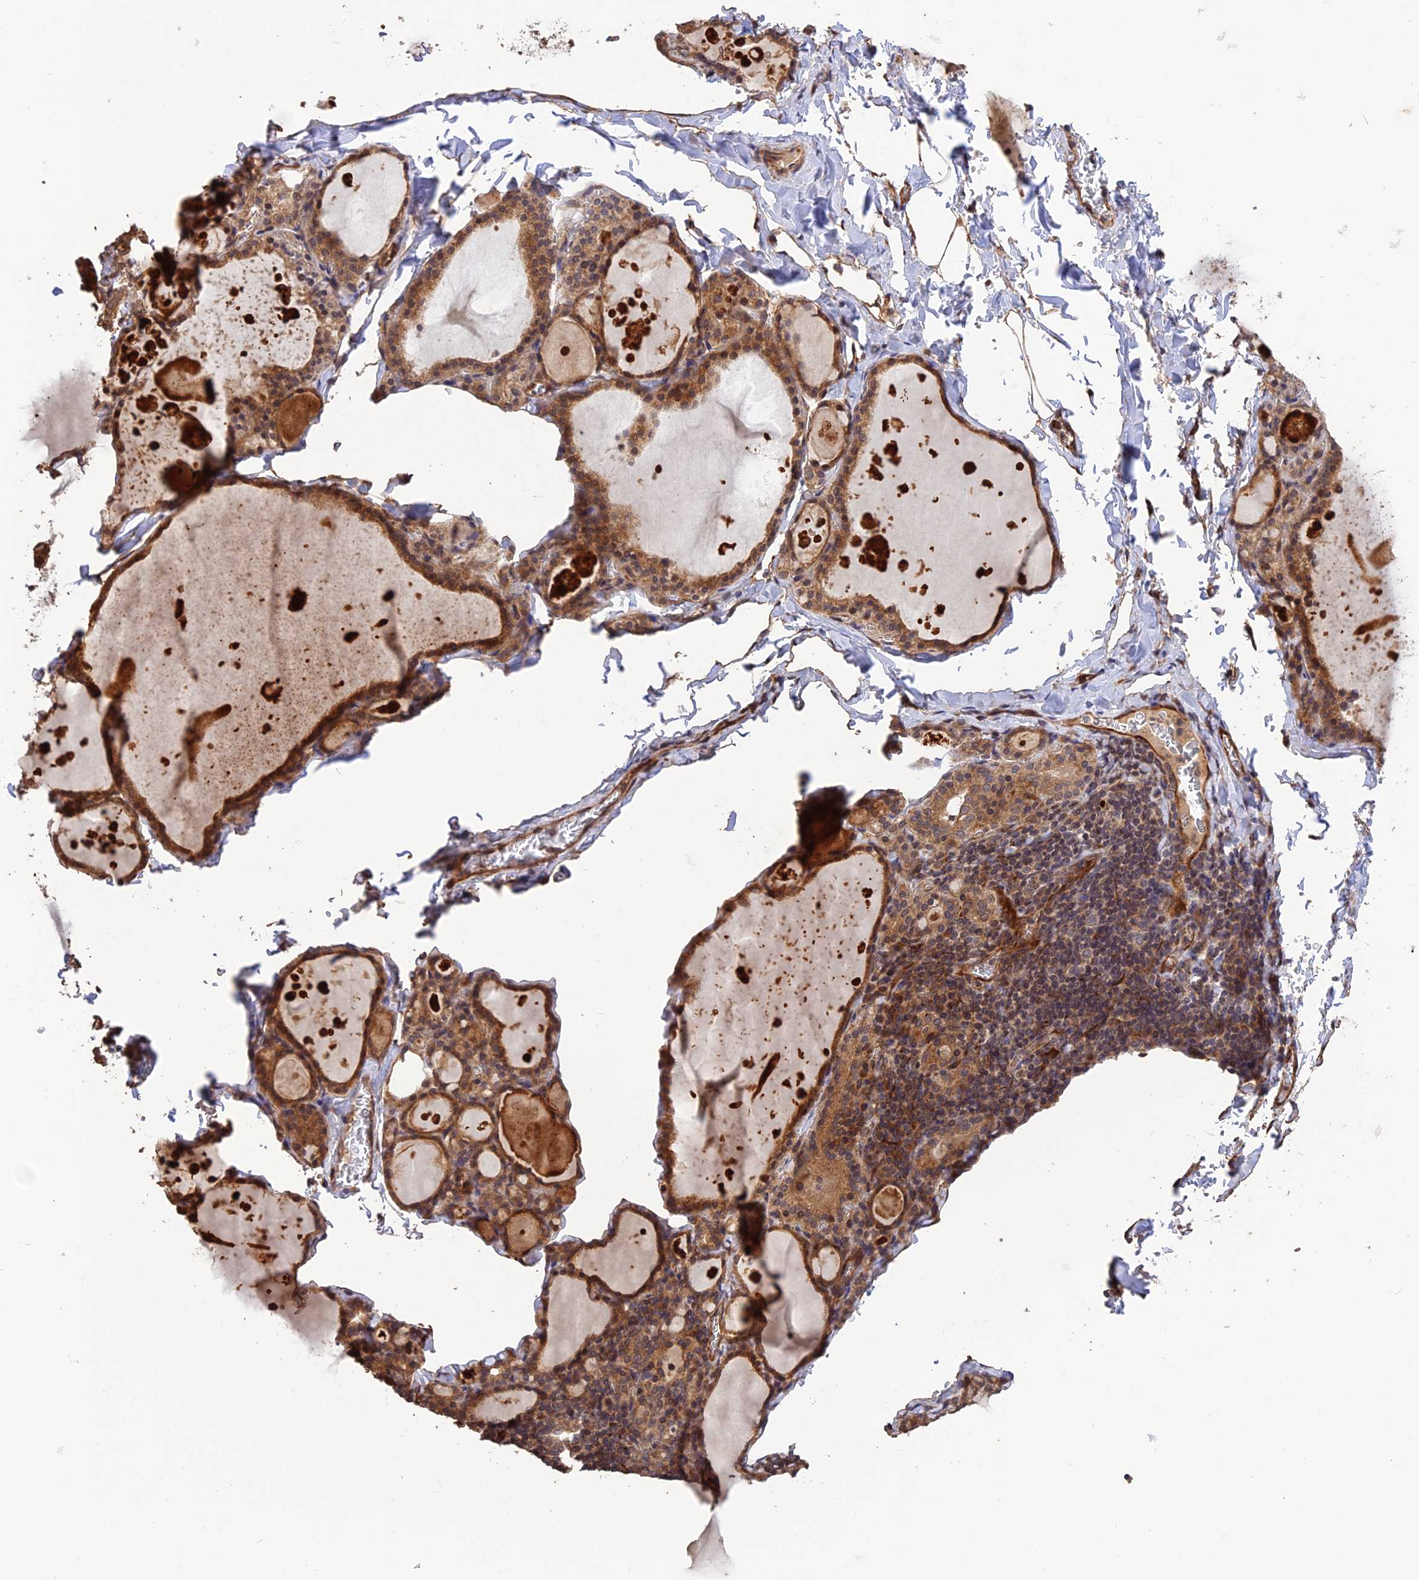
{"staining": {"intensity": "strong", "quantity": ">75%", "location": "cytoplasmic/membranous"}, "tissue": "thyroid gland", "cell_type": "Glandular cells", "image_type": "normal", "snomed": [{"axis": "morphology", "description": "Normal tissue, NOS"}, {"axis": "topography", "description": "Thyroid gland"}], "caption": "Immunohistochemical staining of unremarkable human thyroid gland demonstrates >75% levels of strong cytoplasmic/membranous protein positivity in about >75% of glandular cells.", "gene": "CREBL2", "patient": {"sex": "male", "age": 56}}